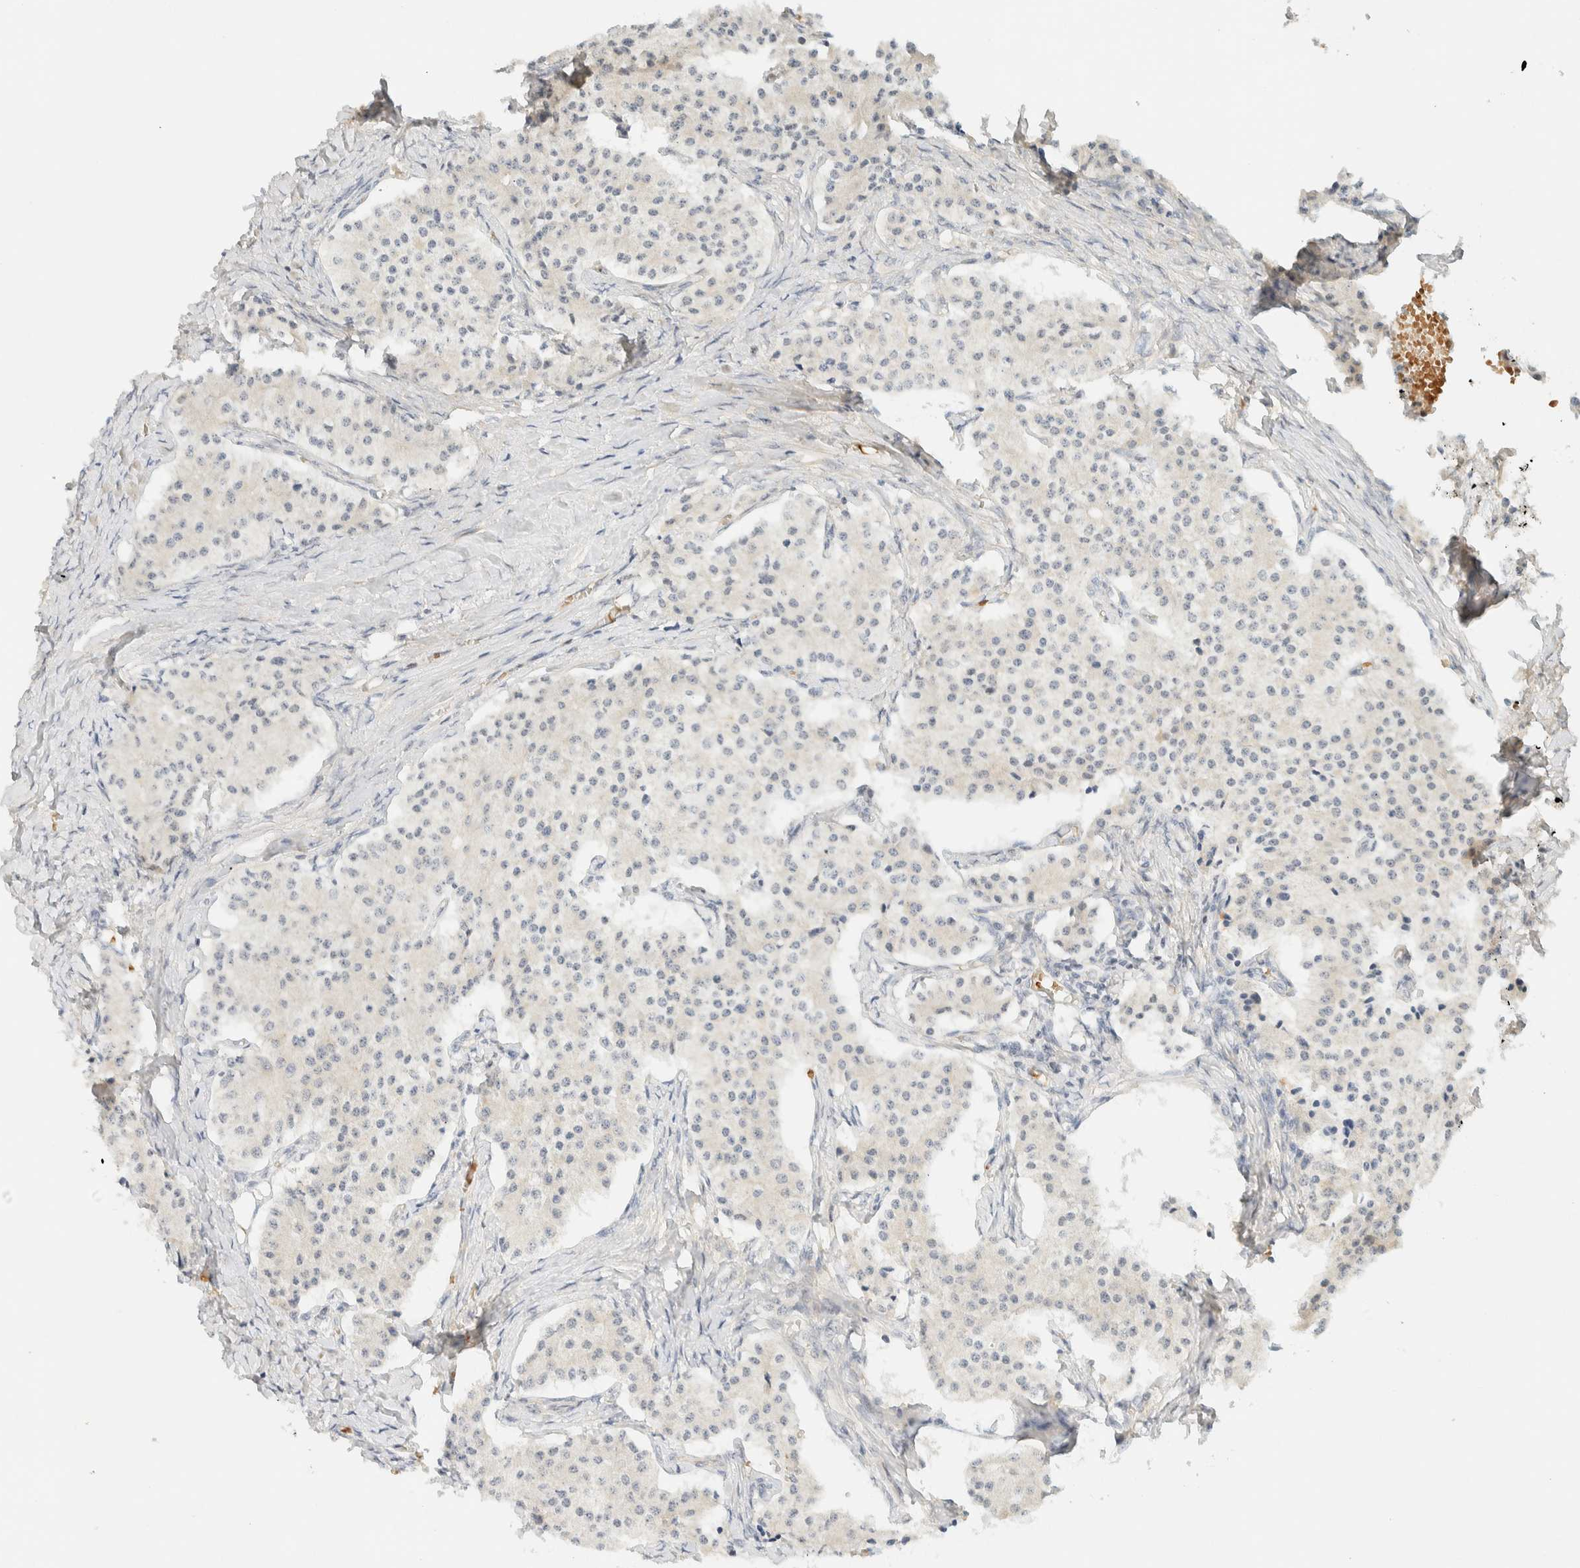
{"staining": {"intensity": "negative", "quantity": "none", "location": "none"}, "tissue": "carcinoid", "cell_type": "Tumor cells", "image_type": "cancer", "snomed": [{"axis": "morphology", "description": "Carcinoid, malignant, NOS"}, {"axis": "topography", "description": "Colon"}], "caption": "A micrograph of malignant carcinoid stained for a protein displays no brown staining in tumor cells.", "gene": "TNK1", "patient": {"sex": "female", "age": 52}}